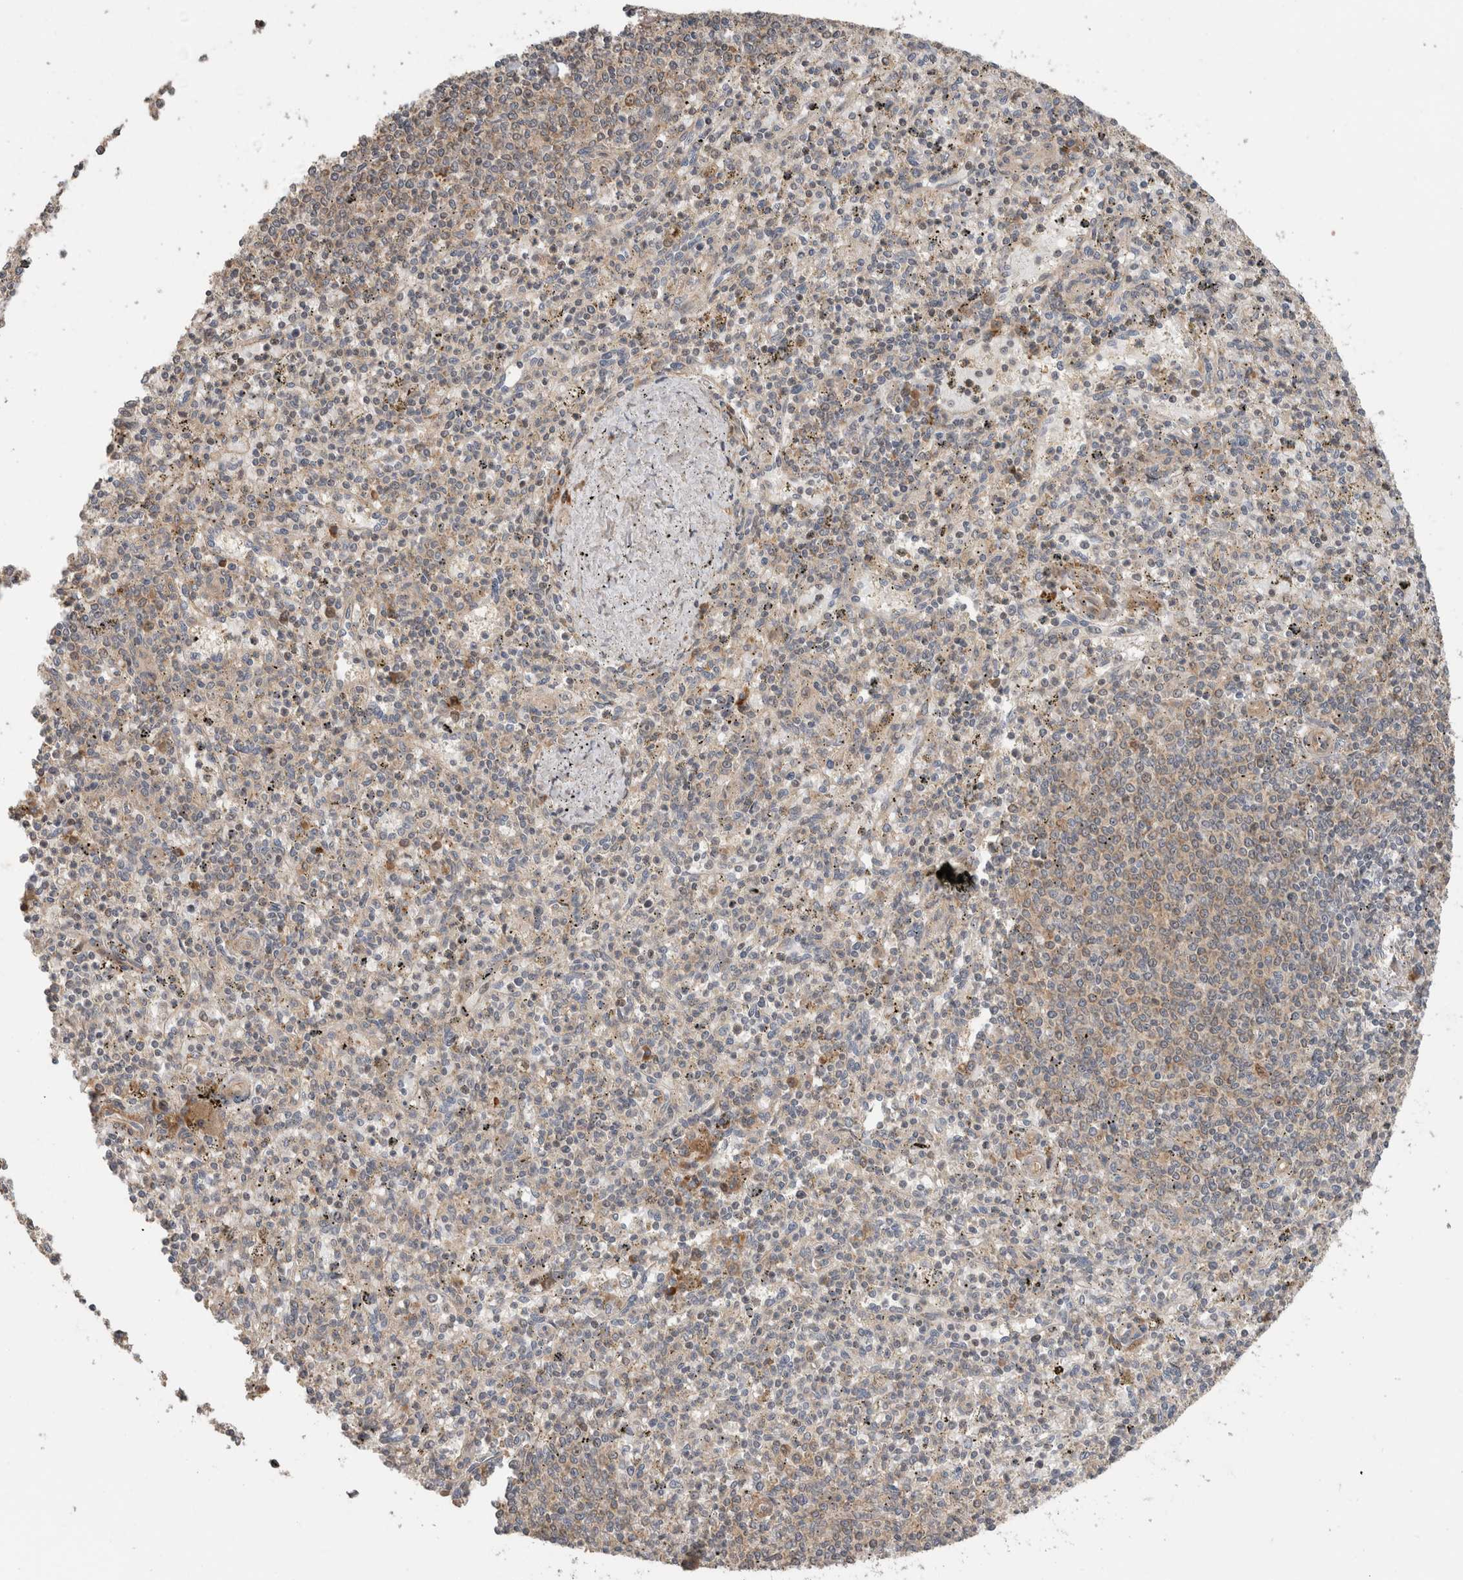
{"staining": {"intensity": "negative", "quantity": "none", "location": "none"}, "tissue": "spleen", "cell_type": "Cells in red pulp", "image_type": "normal", "snomed": [{"axis": "morphology", "description": "Normal tissue, NOS"}, {"axis": "topography", "description": "Spleen"}], "caption": "Immunohistochemistry histopathology image of normal spleen: human spleen stained with DAB displays no significant protein positivity in cells in red pulp.", "gene": "PCDHB15", "patient": {"sex": "male", "age": 72}}